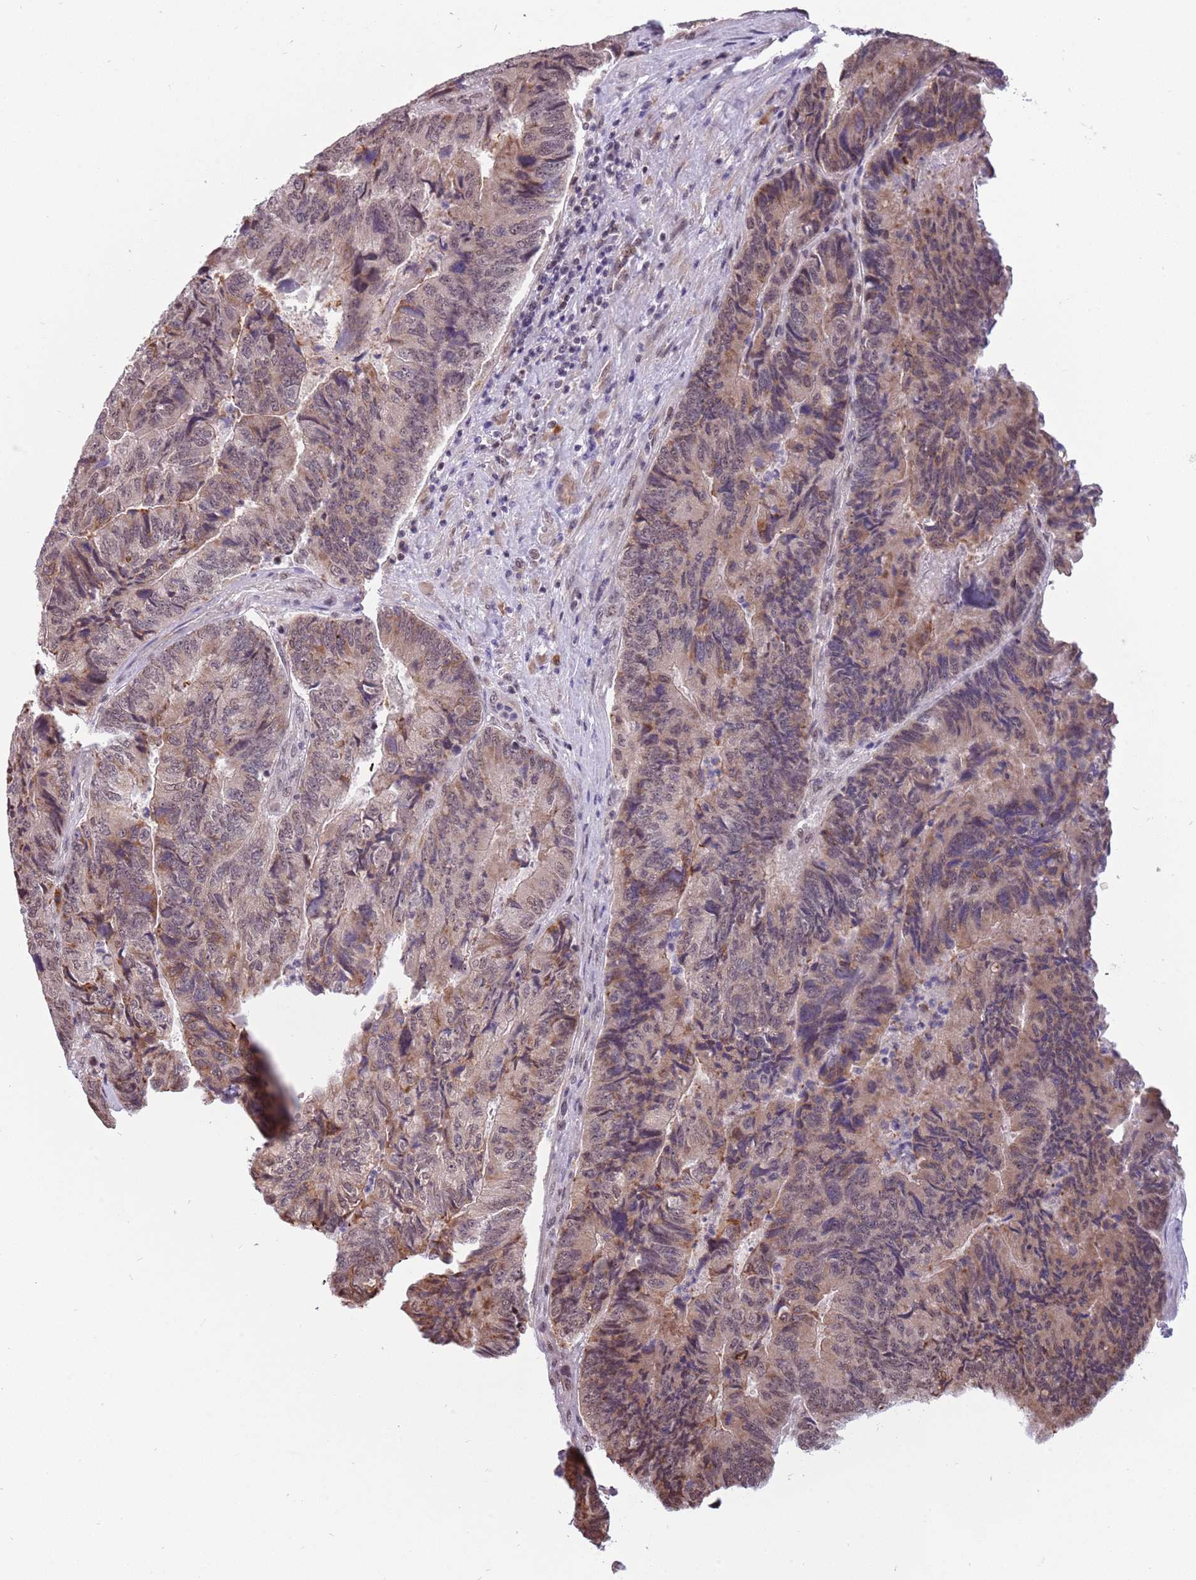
{"staining": {"intensity": "moderate", "quantity": ">75%", "location": "cytoplasmic/membranous,nuclear"}, "tissue": "colorectal cancer", "cell_type": "Tumor cells", "image_type": "cancer", "snomed": [{"axis": "morphology", "description": "Adenocarcinoma, NOS"}, {"axis": "topography", "description": "Colon"}], "caption": "Adenocarcinoma (colorectal) stained with a protein marker exhibits moderate staining in tumor cells.", "gene": "BARD1", "patient": {"sex": "female", "age": 67}}